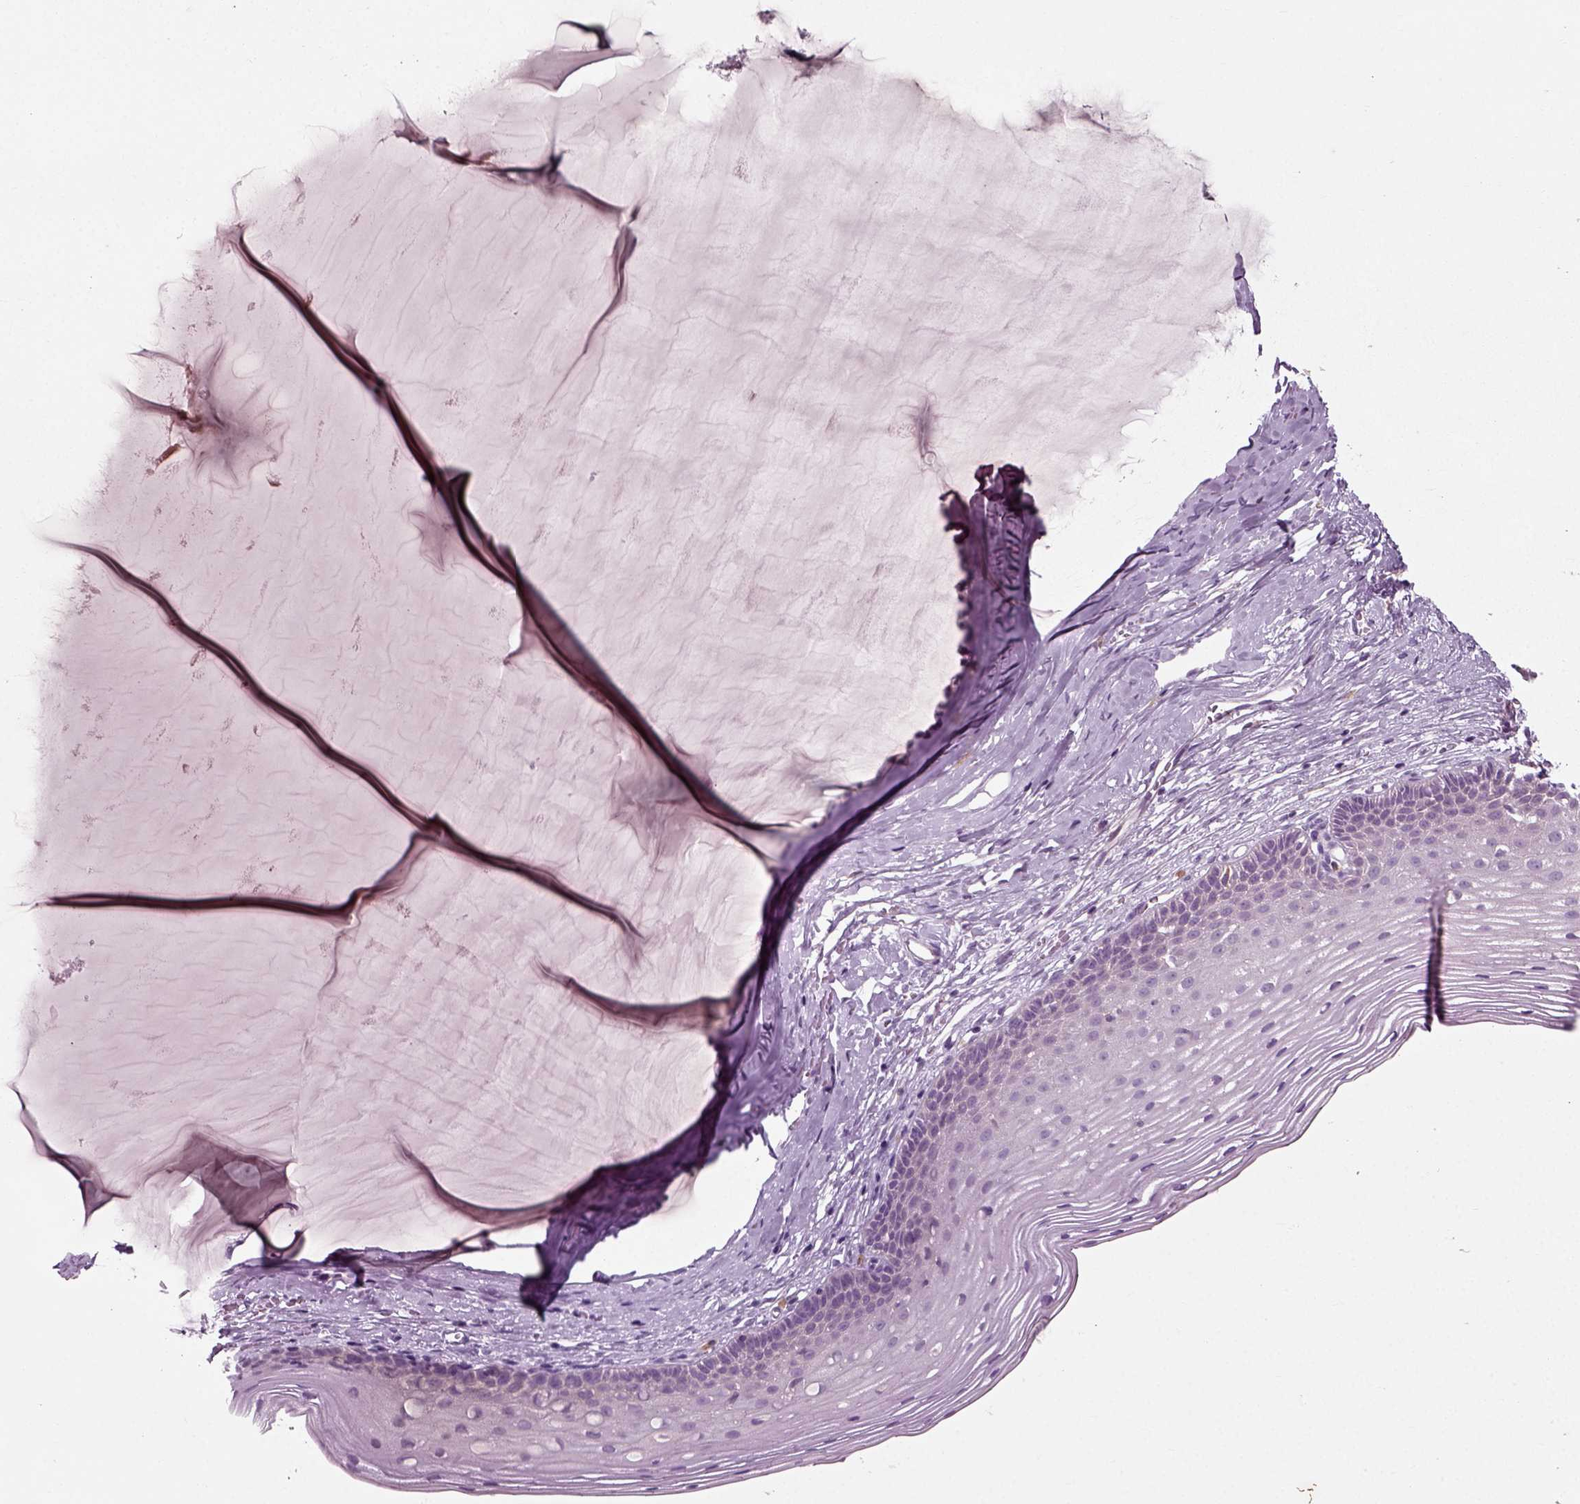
{"staining": {"intensity": "negative", "quantity": "none", "location": "none"}, "tissue": "cervix", "cell_type": "Glandular cells", "image_type": "normal", "snomed": [{"axis": "morphology", "description": "Normal tissue, NOS"}, {"axis": "topography", "description": "Cervix"}], "caption": "This is an IHC micrograph of unremarkable cervix. There is no positivity in glandular cells.", "gene": "RND2", "patient": {"sex": "female", "age": 40}}